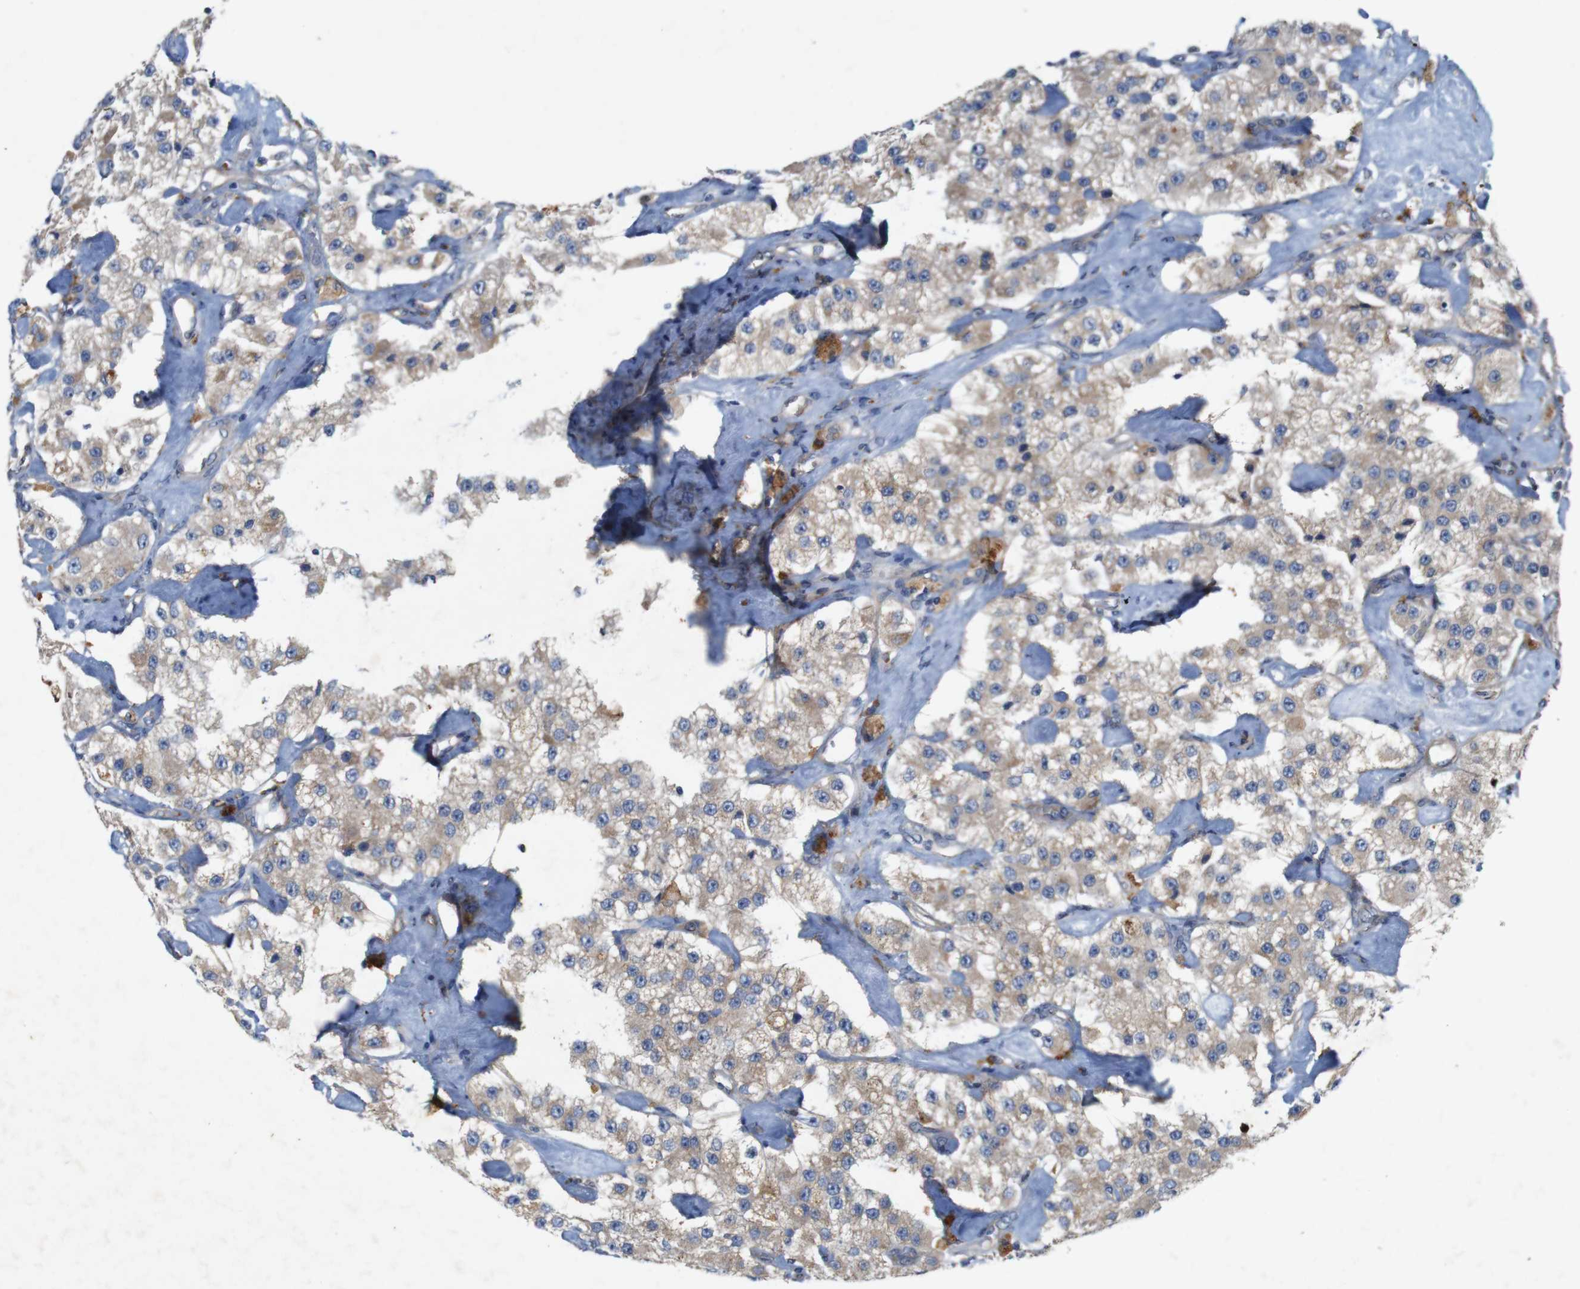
{"staining": {"intensity": "weak", "quantity": ">75%", "location": "cytoplasmic/membranous"}, "tissue": "carcinoid", "cell_type": "Tumor cells", "image_type": "cancer", "snomed": [{"axis": "morphology", "description": "Carcinoid, malignant, NOS"}, {"axis": "topography", "description": "Pancreas"}], "caption": "An immunohistochemistry histopathology image of tumor tissue is shown. Protein staining in brown labels weak cytoplasmic/membranous positivity in carcinoid within tumor cells. Using DAB (3,3'-diaminobenzidine) (brown) and hematoxylin (blue) stains, captured at high magnification using brightfield microscopy.", "gene": "SIGLEC8", "patient": {"sex": "male", "age": 41}}